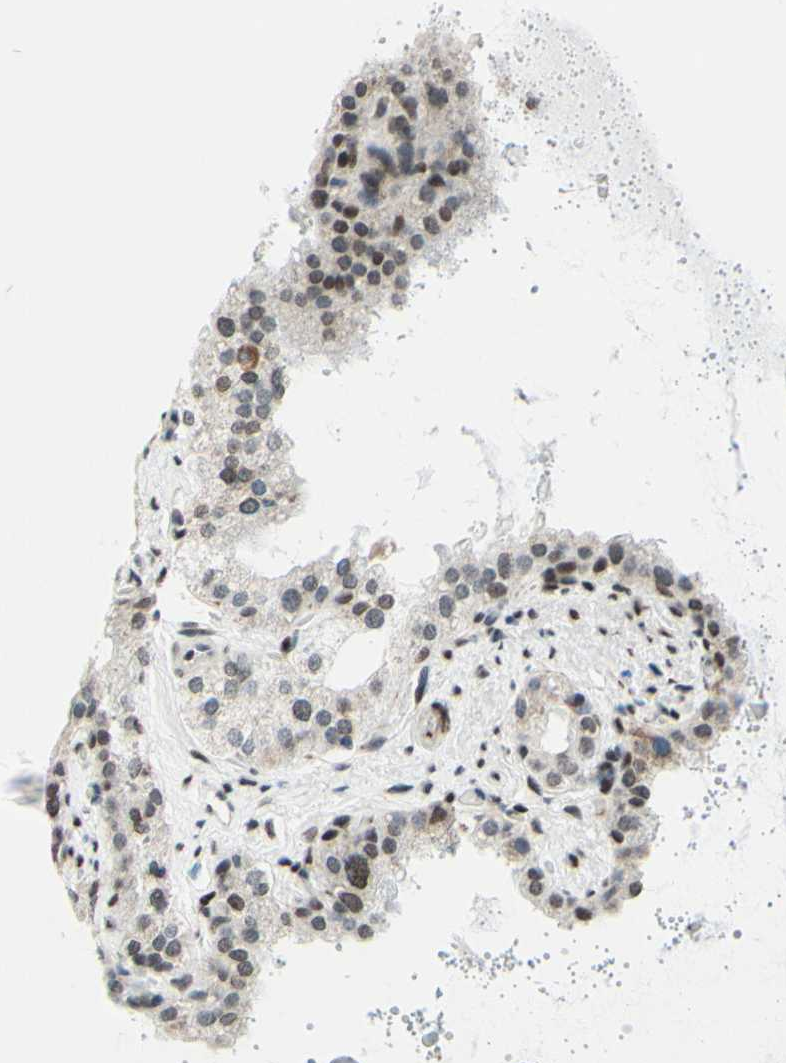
{"staining": {"intensity": "moderate", "quantity": "25%-75%", "location": "nuclear"}, "tissue": "seminal vesicle", "cell_type": "Glandular cells", "image_type": "normal", "snomed": [{"axis": "morphology", "description": "Normal tissue, NOS"}, {"axis": "topography", "description": "Seminal veicle"}], "caption": "Immunohistochemistry (DAB) staining of benign human seminal vesicle exhibits moderate nuclear protein expression in approximately 25%-75% of glandular cells. (DAB (3,3'-diaminobenzidine) IHC with brightfield microscopy, high magnification).", "gene": "CBX7", "patient": {"sex": "male", "age": 68}}